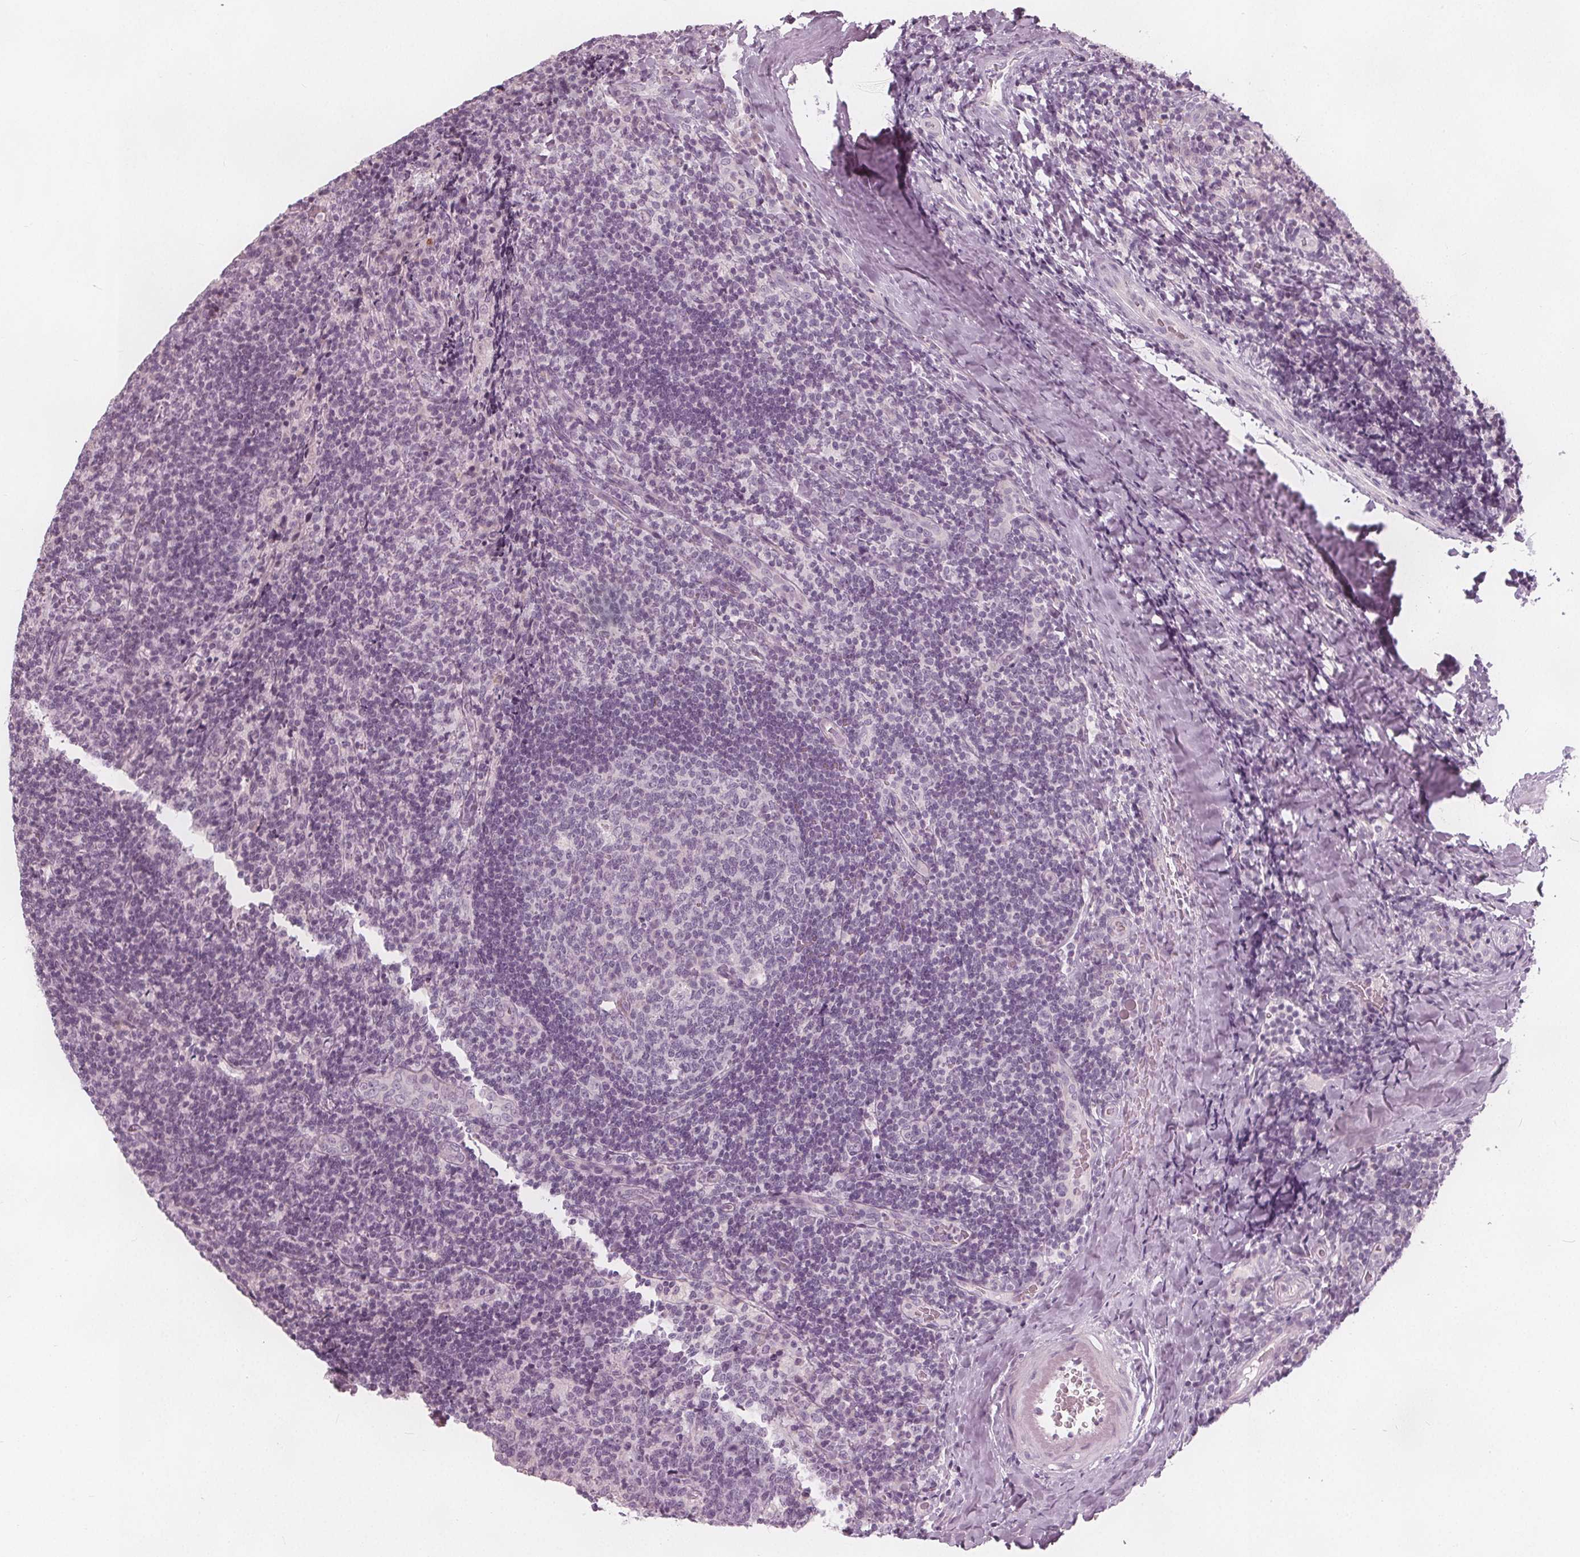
{"staining": {"intensity": "negative", "quantity": "none", "location": "none"}, "tissue": "tonsil", "cell_type": "Germinal center cells", "image_type": "normal", "snomed": [{"axis": "morphology", "description": "Normal tissue, NOS"}, {"axis": "topography", "description": "Tonsil"}], "caption": "High power microscopy image of an immunohistochemistry (IHC) histopathology image of unremarkable tonsil, revealing no significant expression in germinal center cells.", "gene": "BRSK1", "patient": {"sex": "male", "age": 17}}